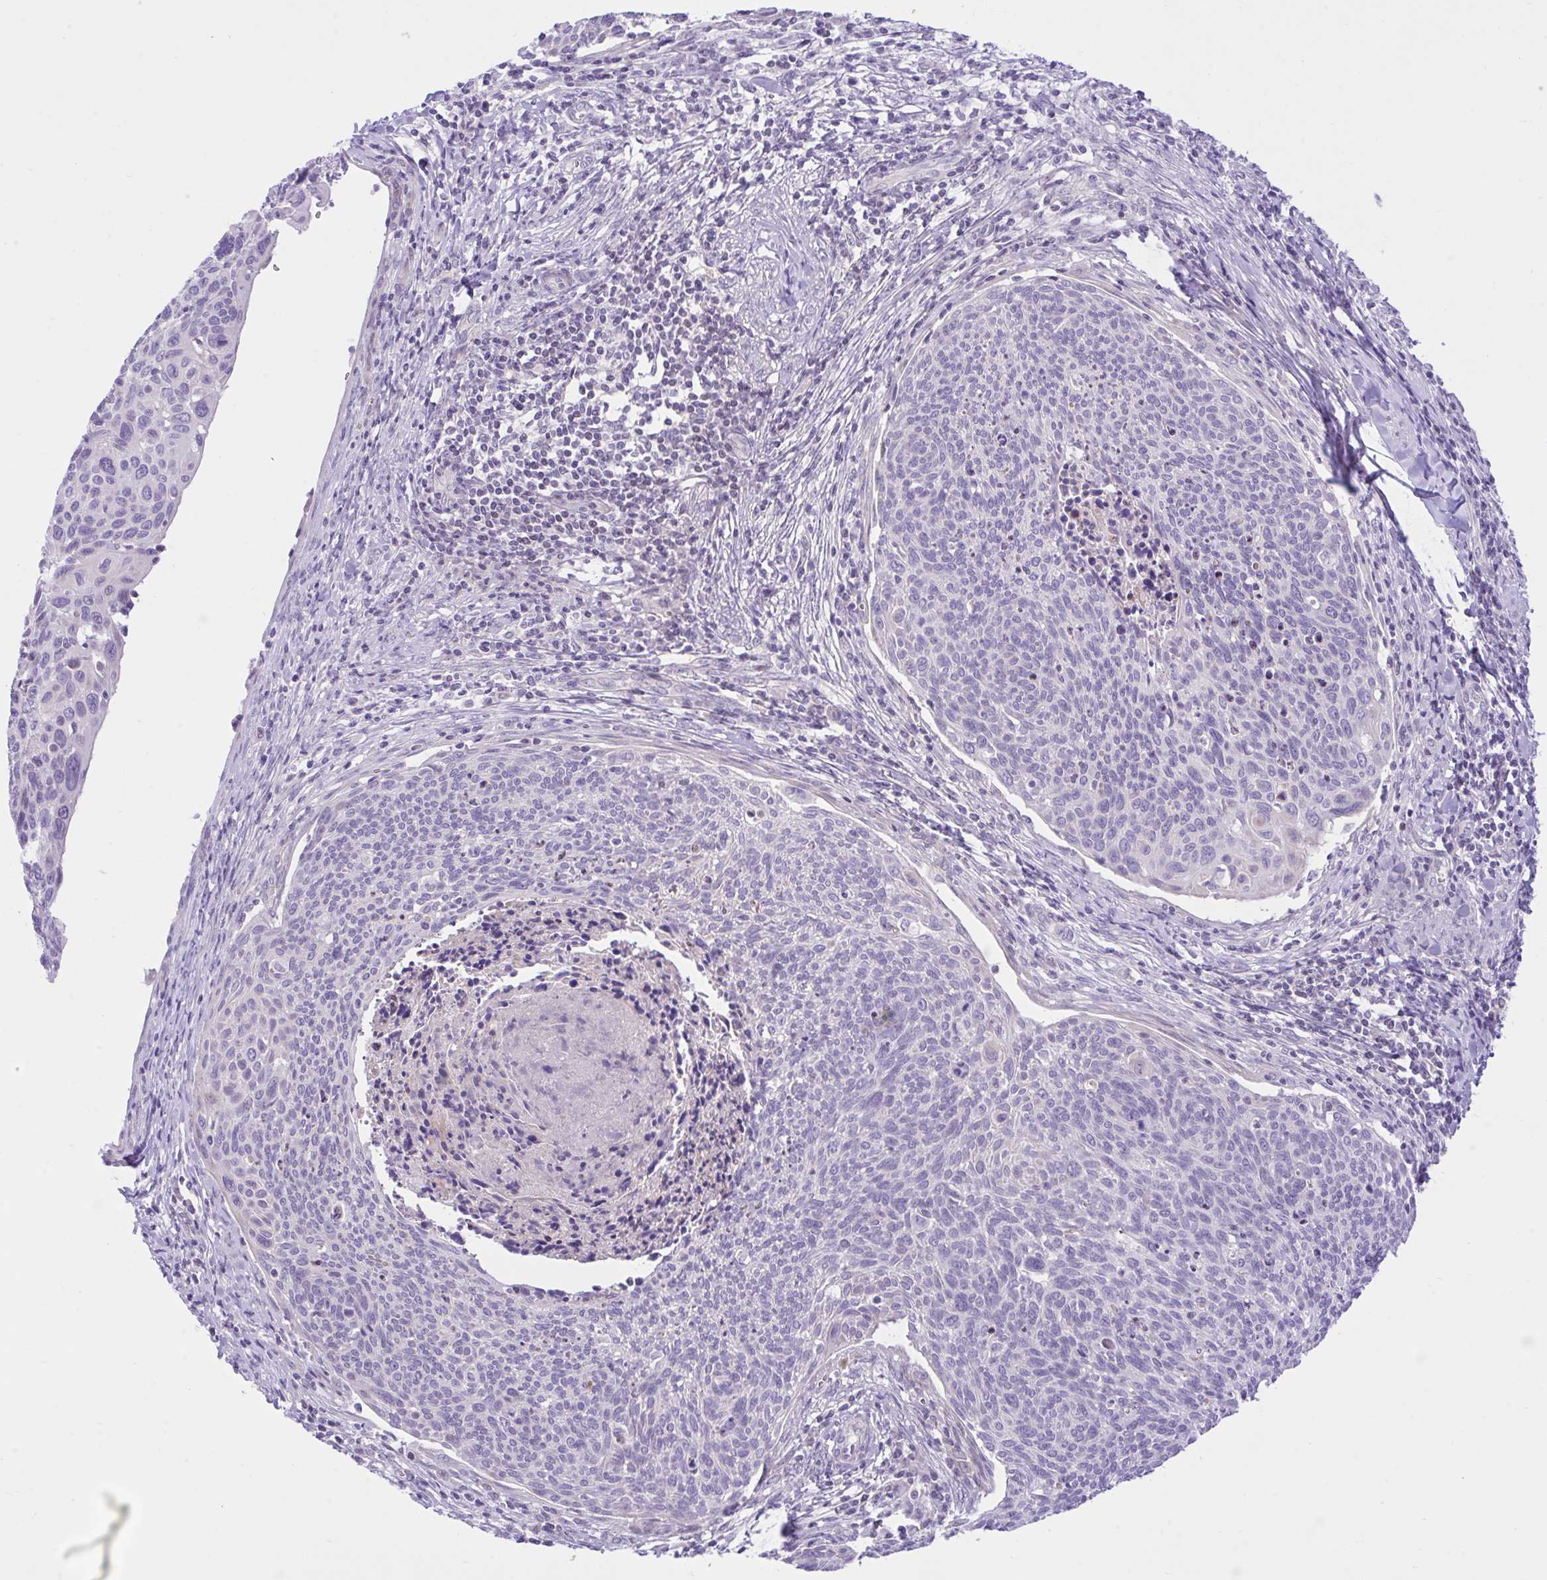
{"staining": {"intensity": "negative", "quantity": "none", "location": "none"}, "tissue": "cervical cancer", "cell_type": "Tumor cells", "image_type": "cancer", "snomed": [{"axis": "morphology", "description": "Squamous cell carcinoma, NOS"}, {"axis": "topography", "description": "Cervix"}], "caption": "Human cervical squamous cell carcinoma stained for a protein using immunohistochemistry reveals no staining in tumor cells.", "gene": "ZNF101", "patient": {"sex": "female", "age": 49}}